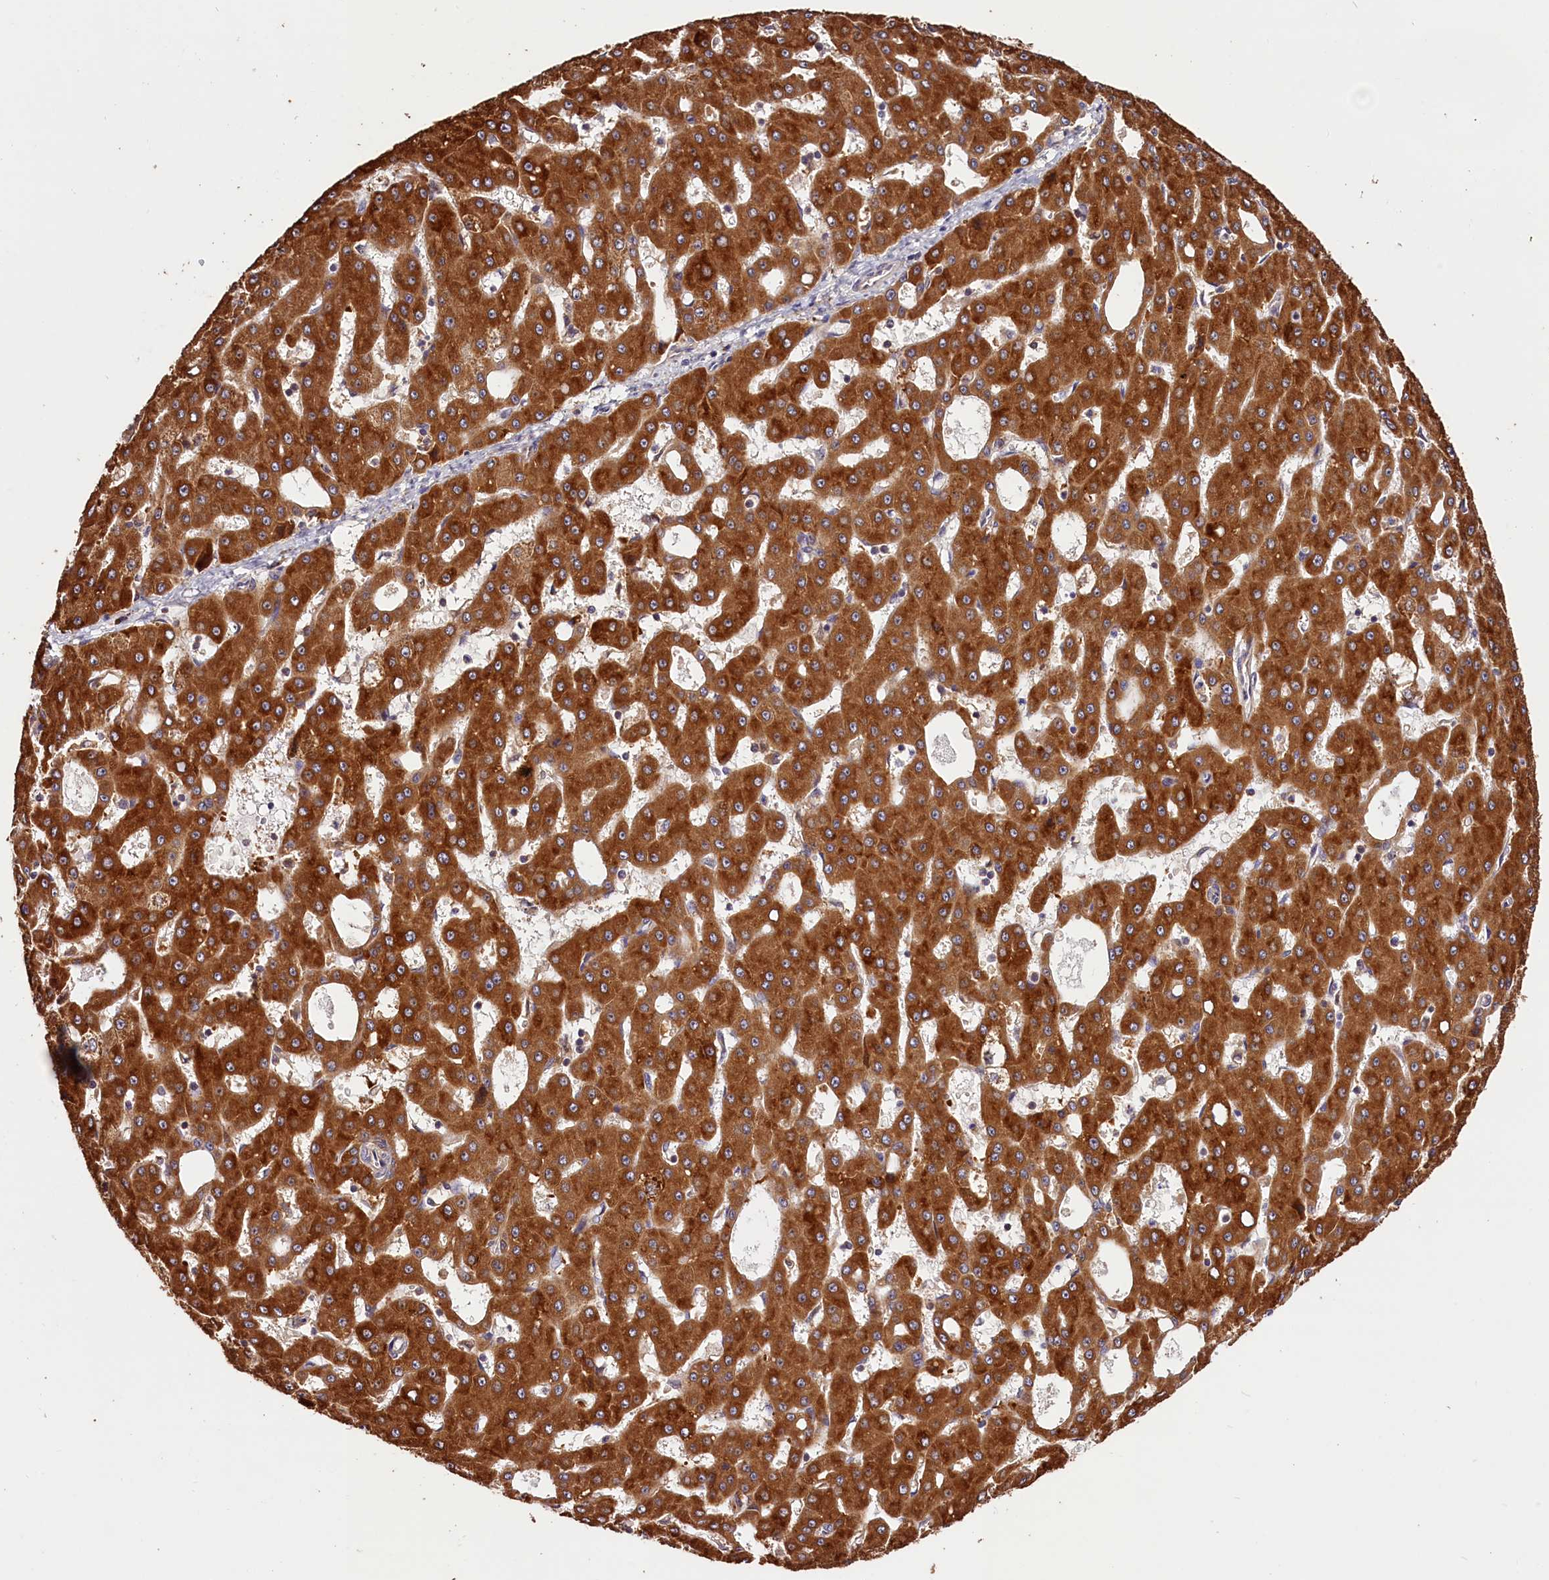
{"staining": {"intensity": "strong", "quantity": ">75%", "location": "cytoplasmic/membranous"}, "tissue": "liver cancer", "cell_type": "Tumor cells", "image_type": "cancer", "snomed": [{"axis": "morphology", "description": "Carcinoma, Hepatocellular, NOS"}, {"axis": "topography", "description": "Liver"}], "caption": "Hepatocellular carcinoma (liver) stained with a brown dye exhibits strong cytoplasmic/membranous positive positivity in approximately >75% of tumor cells.", "gene": "CES3", "patient": {"sex": "male", "age": 47}}